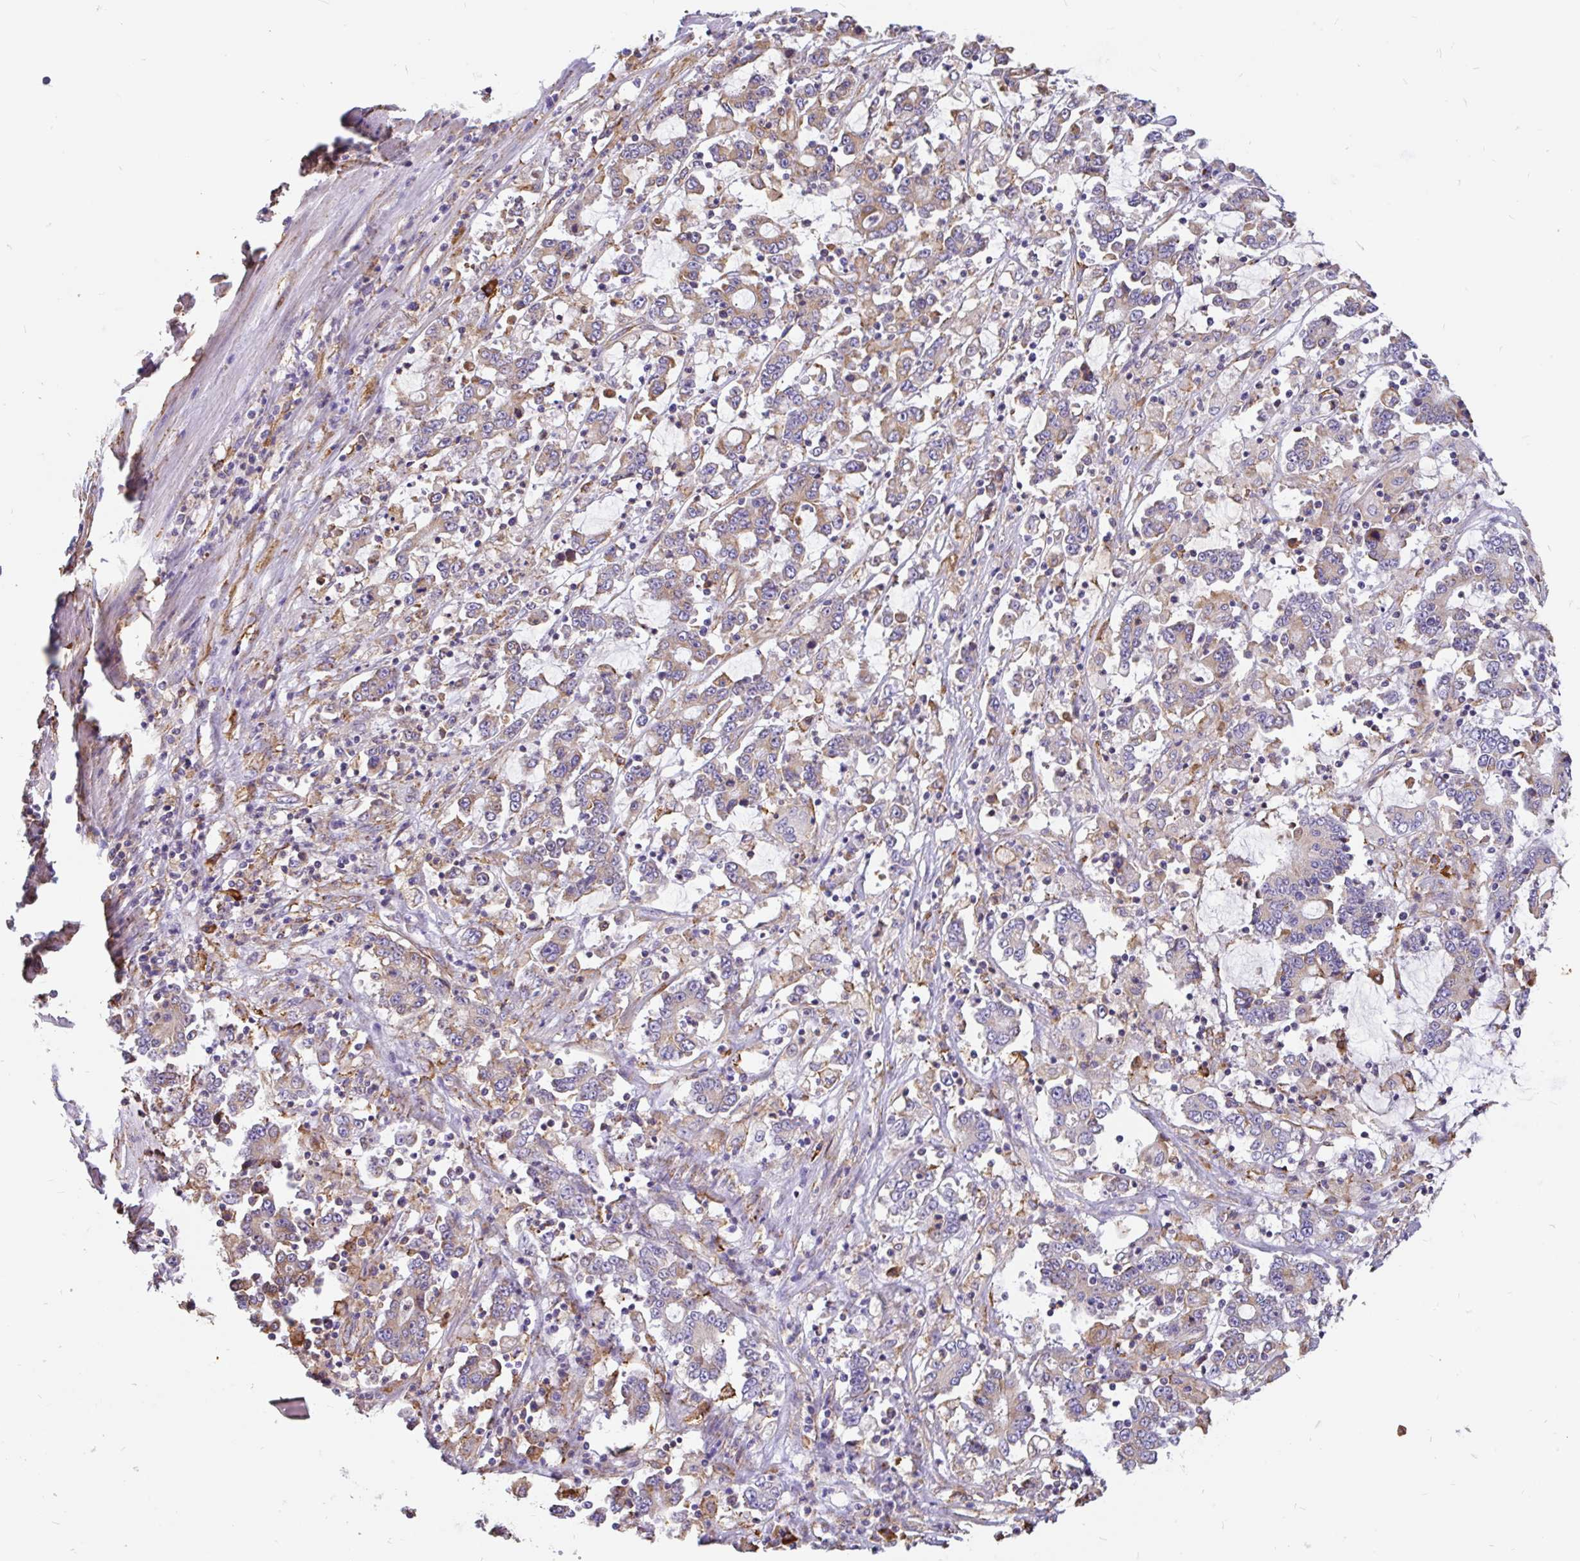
{"staining": {"intensity": "weak", "quantity": "25%-75%", "location": "cytoplasmic/membranous"}, "tissue": "stomach cancer", "cell_type": "Tumor cells", "image_type": "cancer", "snomed": [{"axis": "morphology", "description": "Adenocarcinoma, NOS"}, {"axis": "topography", "description": "Stomach, upper"}], "caption": "Tumor cells reveal weak cytoplasmic/membranous expression in approximately 25%-75% of cells in adenocarcinoma (stomach).", "gene": "EML5", "patient": {"sex": "male", "age": 68}}